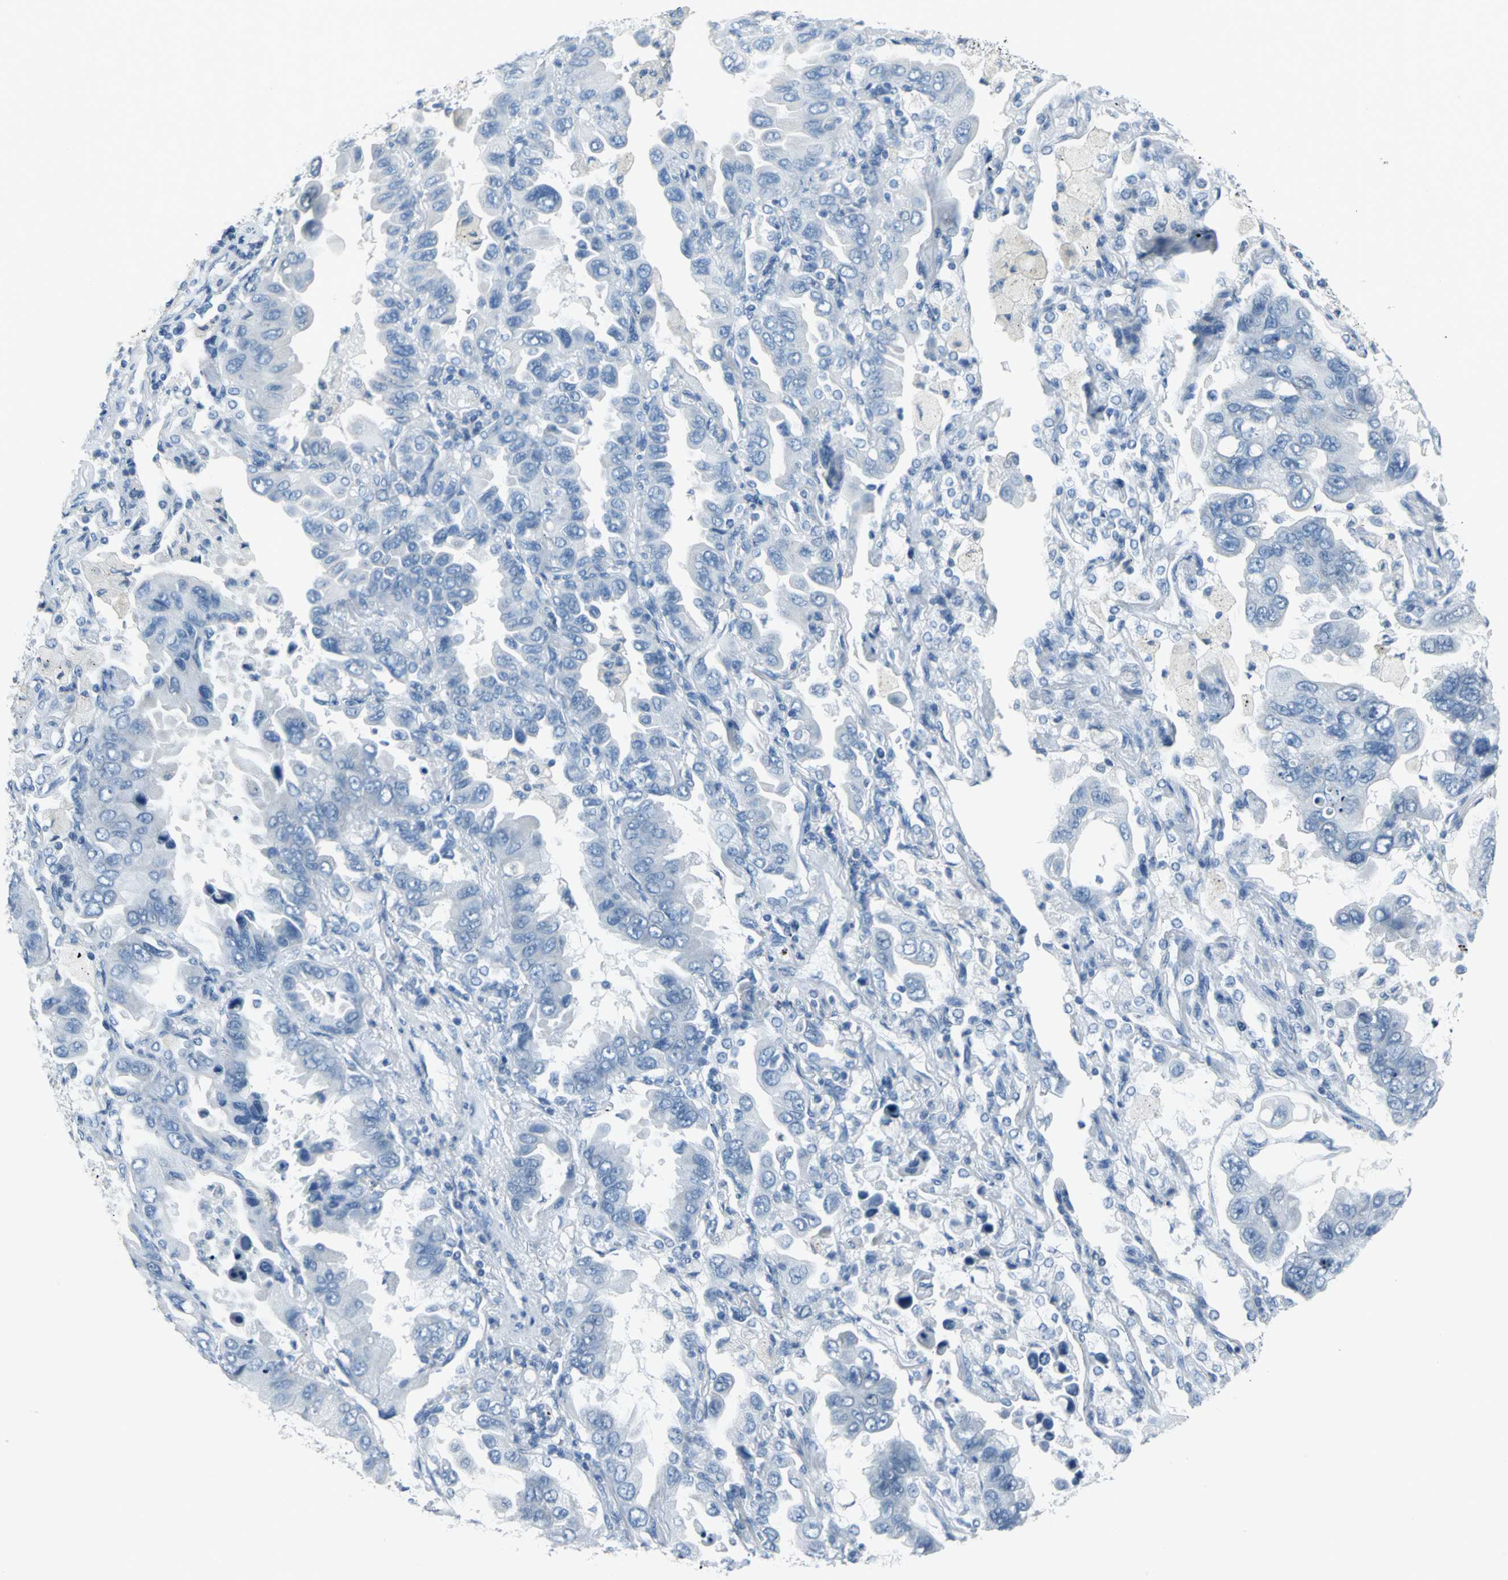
{"staining": {"intensity": "negative", "quantity": "none", "location": "none"}, "tissue": "lung cancer", "cell_type": "Tumor cells", "image_type": "cancer", "snomed": [{"axis": "morphology", "description": "Adenocarcinoma, NOS"}, {"axis": "topography", "description": "Lung"}], "caption": "IHC histopathology image of human lung cancer (adenocarcinoma) stained for a protein (brown), which displays no positivity in tumor cells.", "gene": "MCM3", "patient": {"sex": "male", "age": 64}}